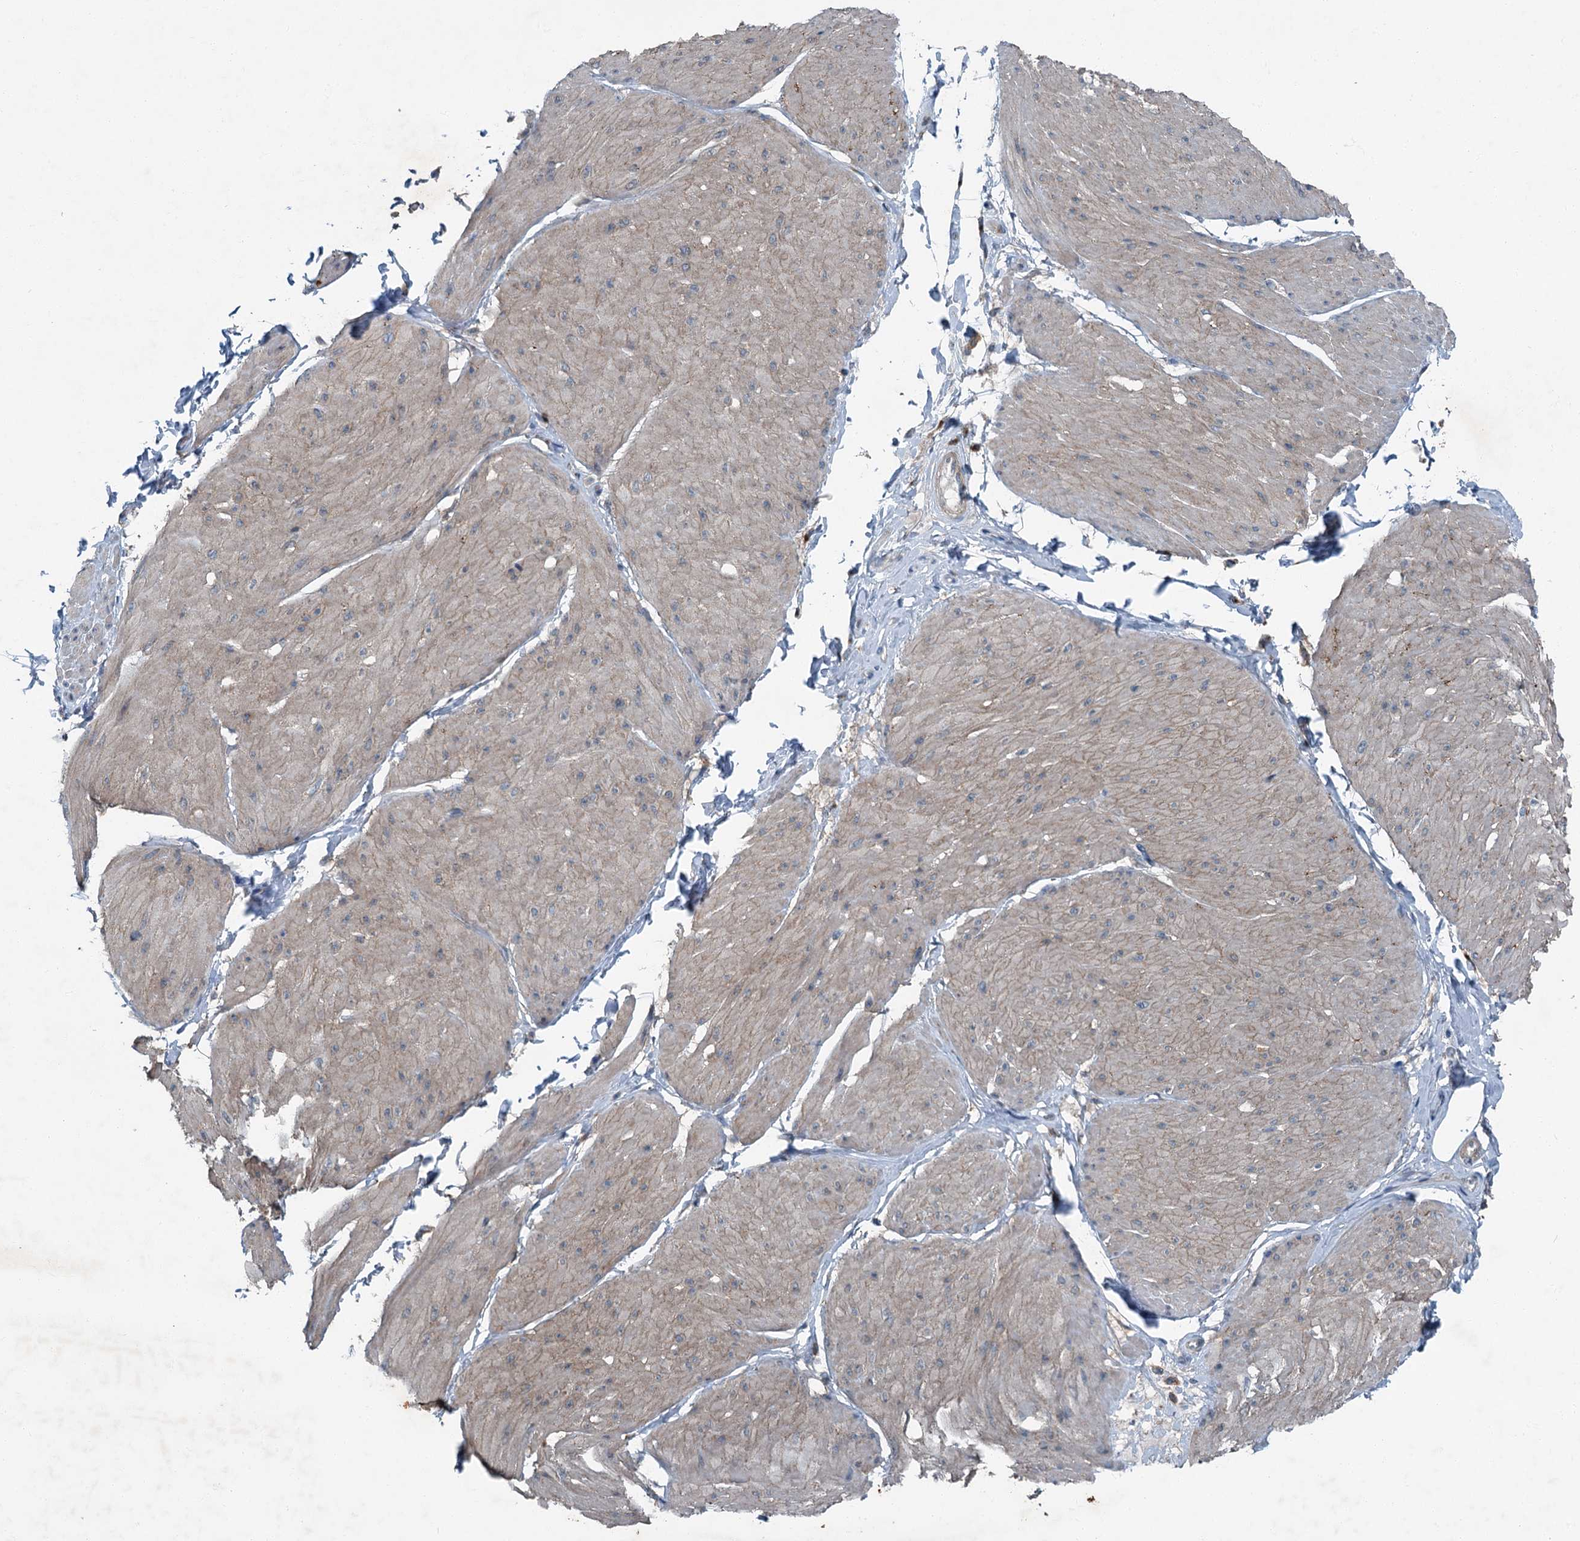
{"staining": {"intensity": "weak", "quantity": ">75%", "location": "cytoplasmic/membranous"}, "tissue": "smooth muscle", "cell_type": "Smooth muscle cells", "image_type": "normal", "snomed": [{"axis": "morphology", "description": "Urothelial carcinoma, High grade"}, {"axis": "topography", "description": "Urinary bladder"}], "caption": "DAB immunohistochemical staining of benign human smooth muscle reveals weak cytoplasmic/membranous protein positivity in approximately >75% of smooth muscle cells. (DAB (3,3'-diaminobenzidine) IHC with brightfield microscopy, high magnification).", "gene": "AXL", "patient": {"sex": "male", "age": 46}}